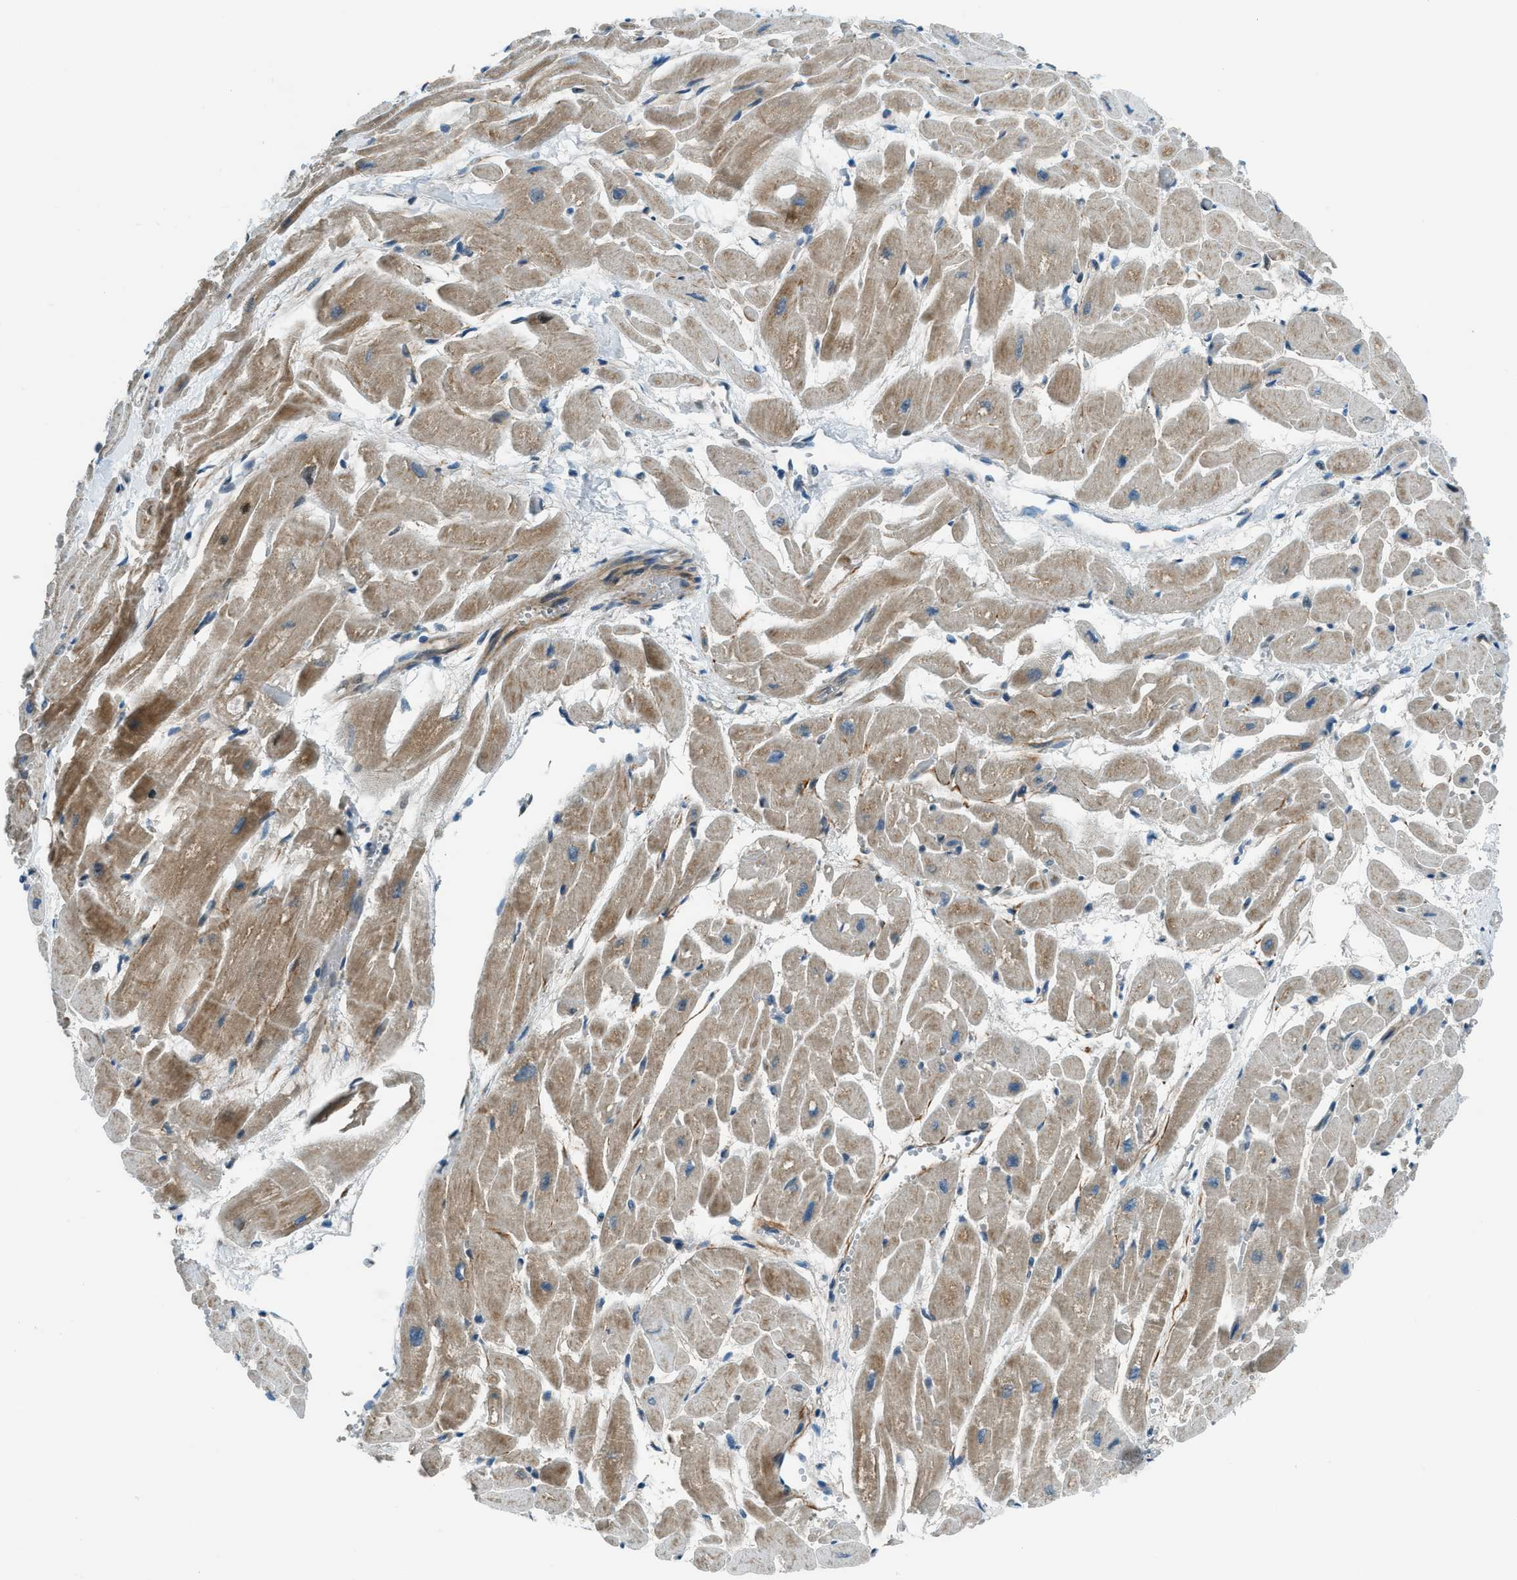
{"staining": {"intensity": "moderate", "quantity": ">75%", "location": "cytoplasmic/membranous"}, "tissue": "heart muscle", "cell_type": "Cardiomyocytes", "image_type": "normal", "snomed": [{"axis": "morphology", "description": "Normal tissue, NOS"}, {"axis": "topography", "description": "Heart"}], "caption": "A high-resolution photomicrograph shows immunohistochemistry (IHC) staining of normal heart muscle, which exhibits moderate cytoplasmic/membranous expression in about >75% of cardiomyocytes.", "gene": "NPEPL1", "patient": {"sex": "male", "age": 45}}